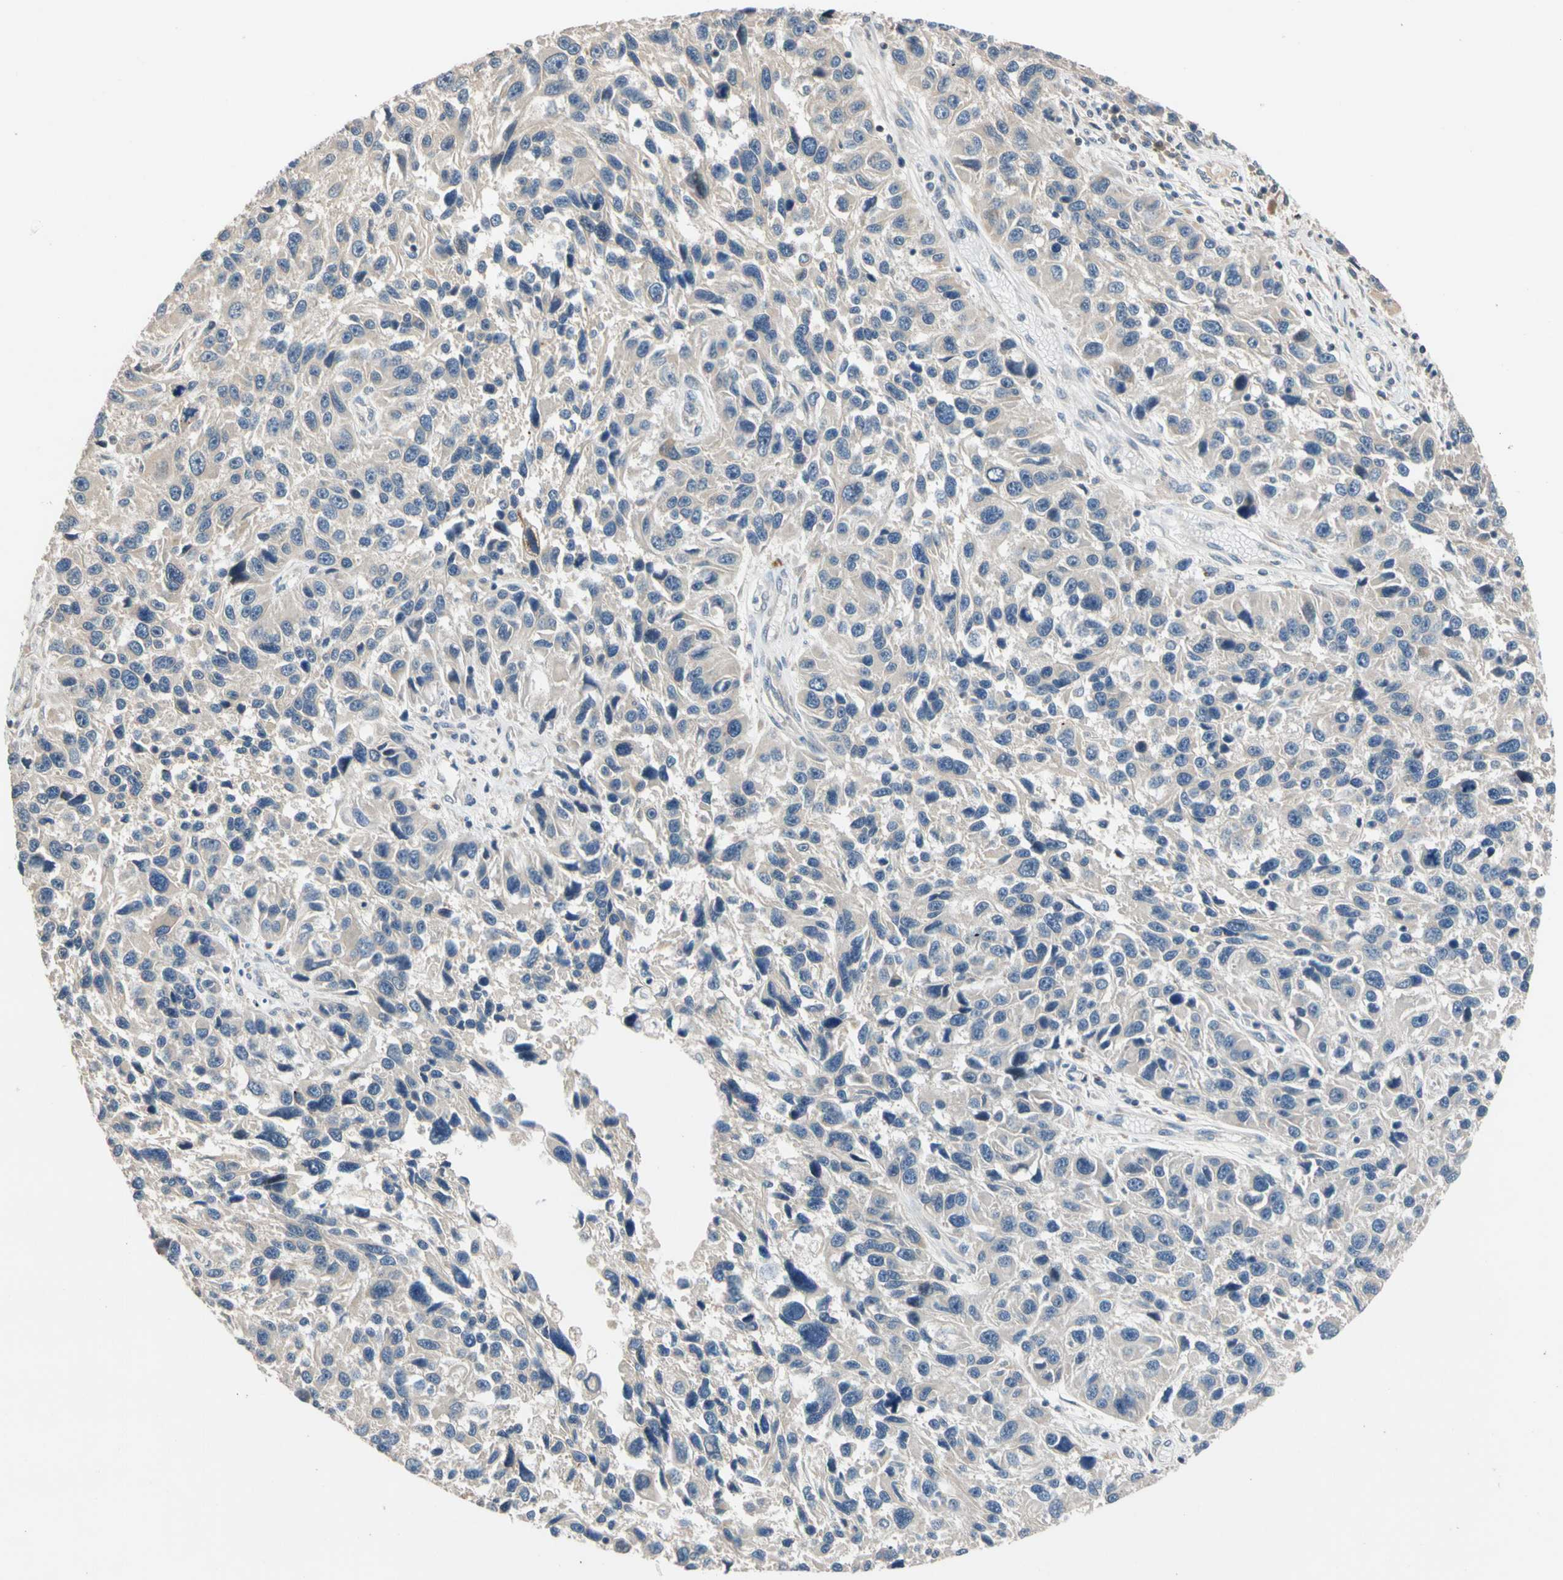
{"staining": {"intensity": "negative", "quantity": "none", "location": "none"}, "tissue": "melanoma", "cell_type": "Tumor cells", "image_type": "cancer", "snomed": [{"axis": "morphology", "description": "Malignant melanoma, NOS"}, {"axis": "topography", "description": "Skin"}], "caption": "Immunohistochemistry image of human melanoma stained for a protein (brown), which demonstrates no positivity in tumor cells.", "gene": "CNST", "patient": {"sex": "male", "age": 53}}